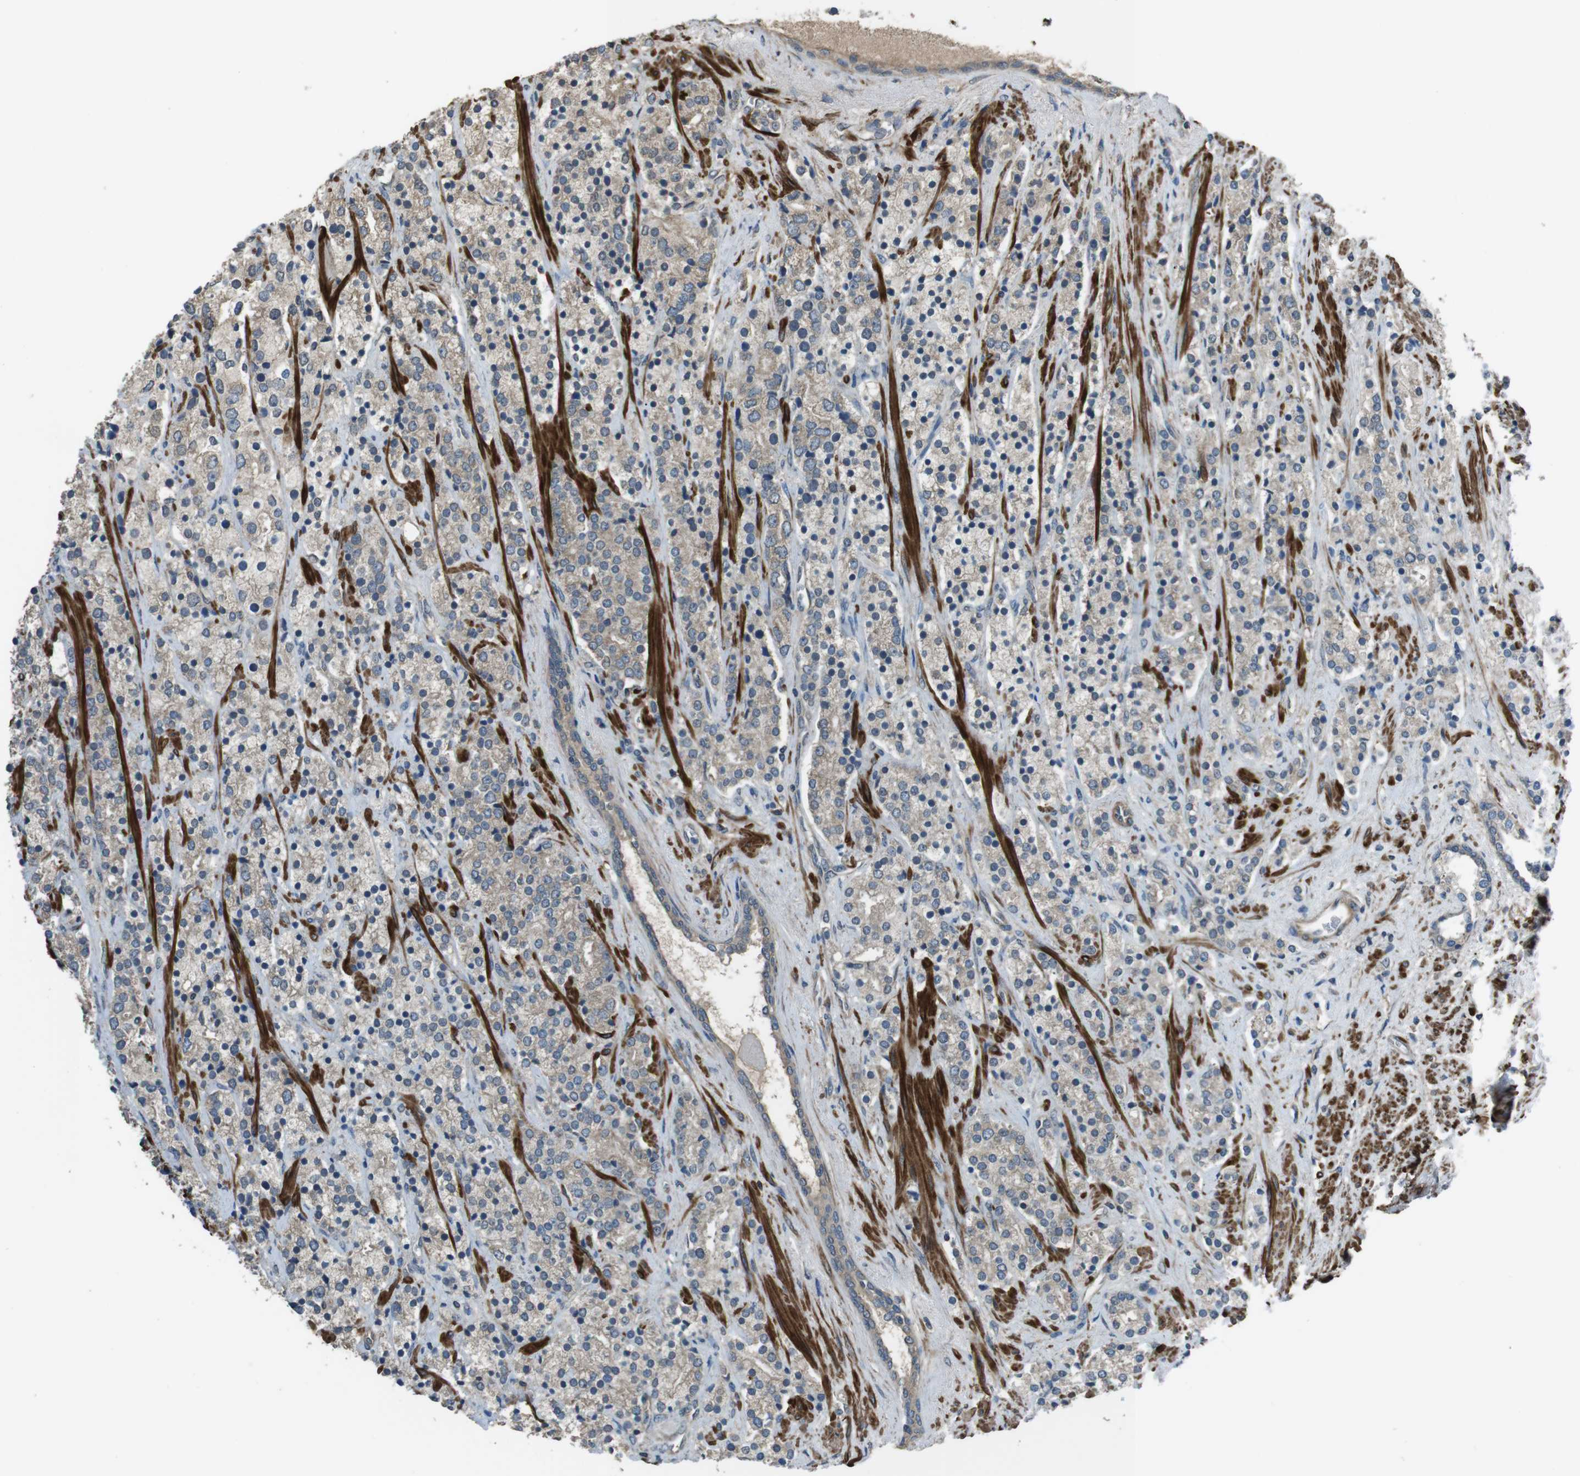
{"staining": {"intensity": "weak", "quantity": "25%-75%", "location": "cytoplasmic/membranous"}, "tissue": "prostate cancer", "cell_type": "Tumor cells", "image_type": "cancer", "snomed": [{"axis": "morphology", "description": "Adenocarcinoma, High grade"}, {"axis": "topography", "description": "Prostate"}], "caption": "IHC staining of prostate cancer (adenocarcinoma (high-grade)), which displays low levels of weak cytoplasmic/membranous staining in about 25%-75% of tumor cells indicating weak cytoplasmic/membranous protein expression. The staining was performed using DAB (brown) for protein detection and nuclei were counterstained in hematoxylin (blue).", "gene": "FUT2", "patient": {"sex": "male", "age": 71}}